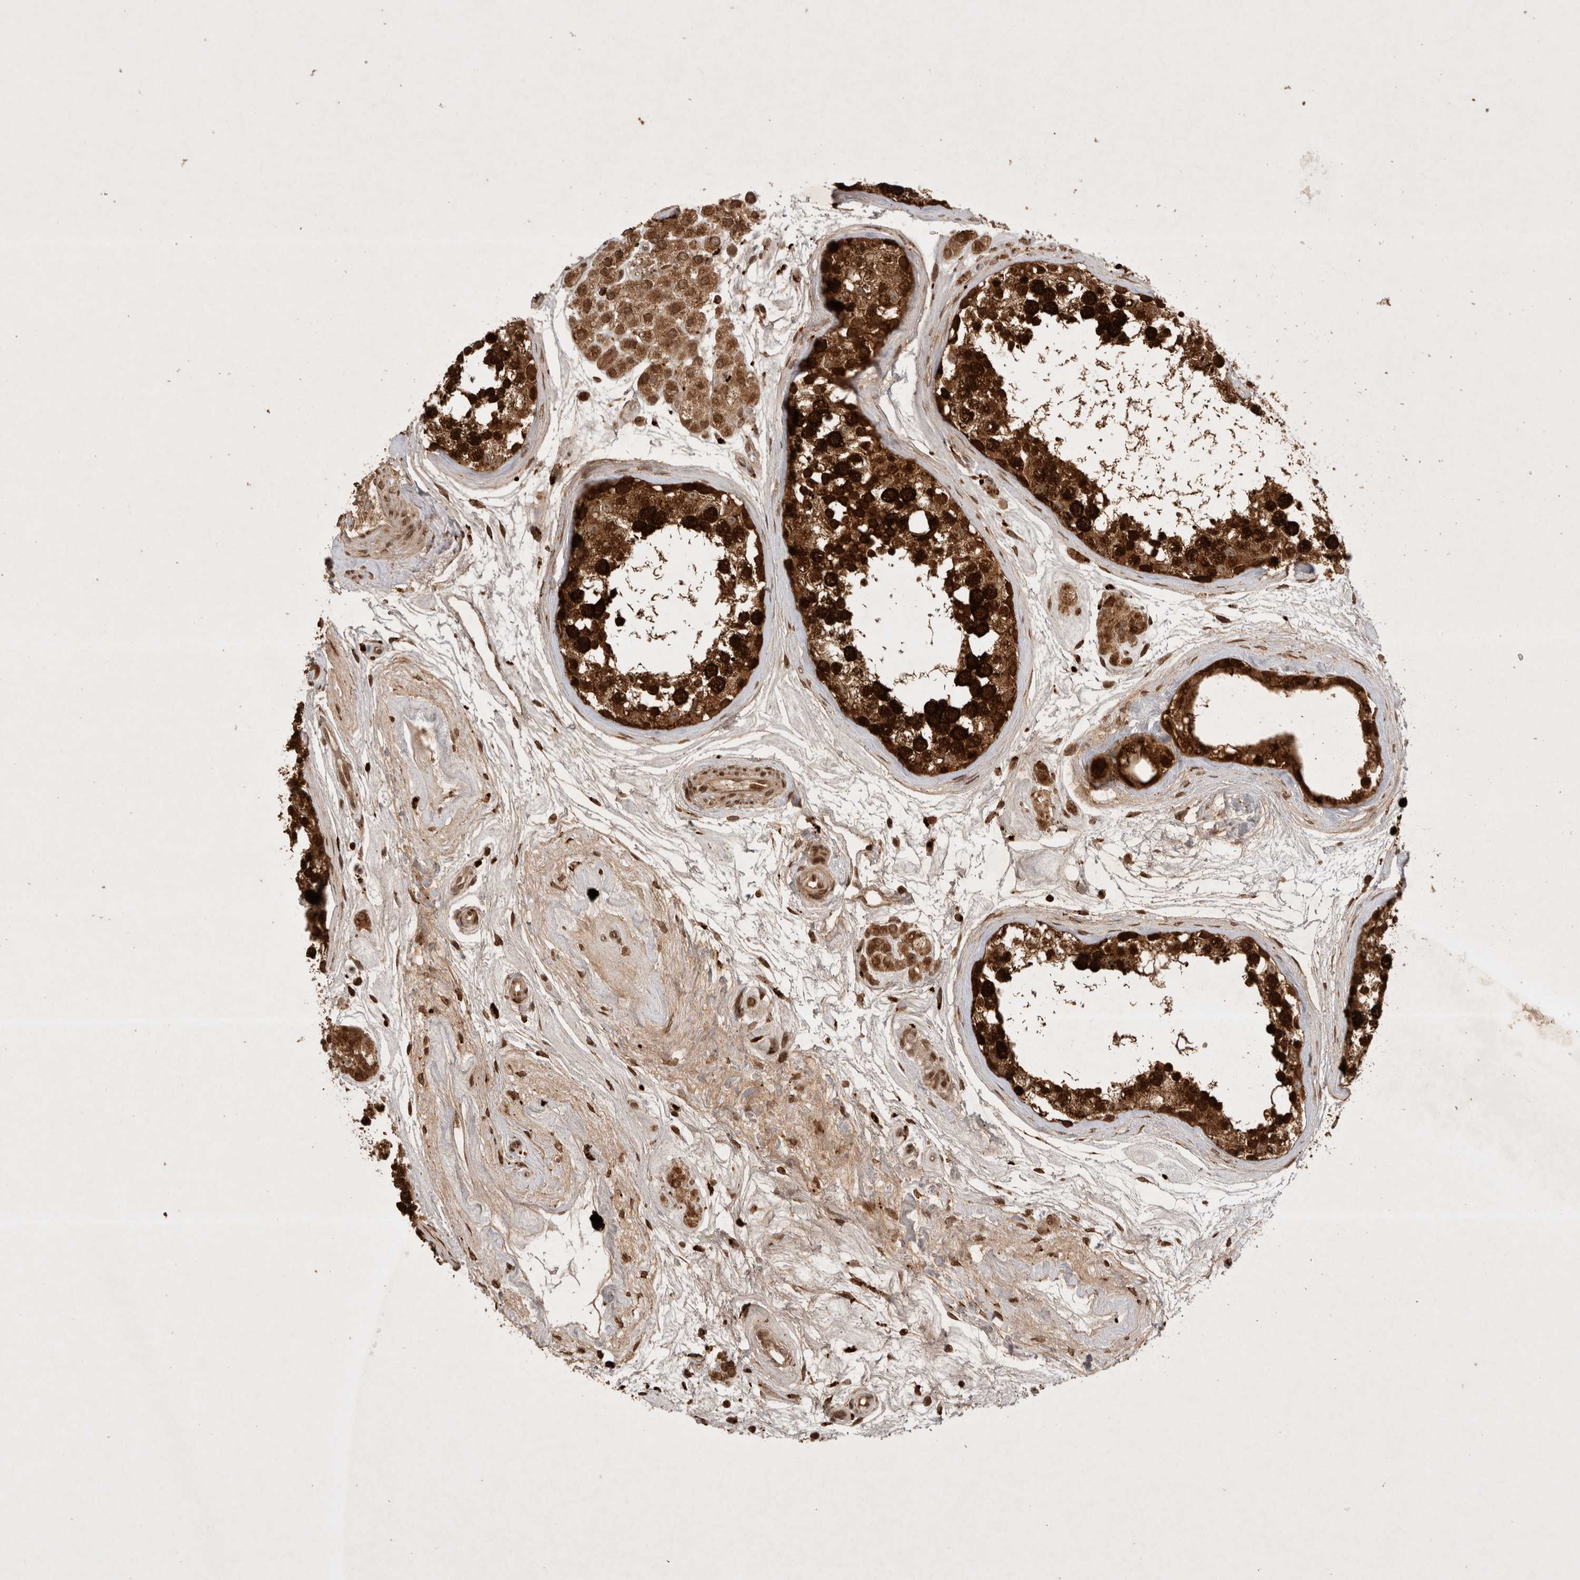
{"staining": {"intensity": "strong", "quantity": ">75%", "location": "cytoplasmic/membranous,nuclear"}, "tissue": "testis", "cell_type": "Cells in seminiferous ducts", "image_type": "normal", "snomed": [{"axis": "morphology", "description": "Normal tissue, NOS"}, {"axis": "topography", "description": "Testis"}], "caption": "Protein analysis of normal testis displays strong cytoplasmic/membranous,nuclear expression in about >75% of cells in seminiferous ducts. (brown staining indicates protein expression, while blue staining denotes nuclei).", "gene": "FAM221A", "patient": {"sex": "male", "age": 56}}